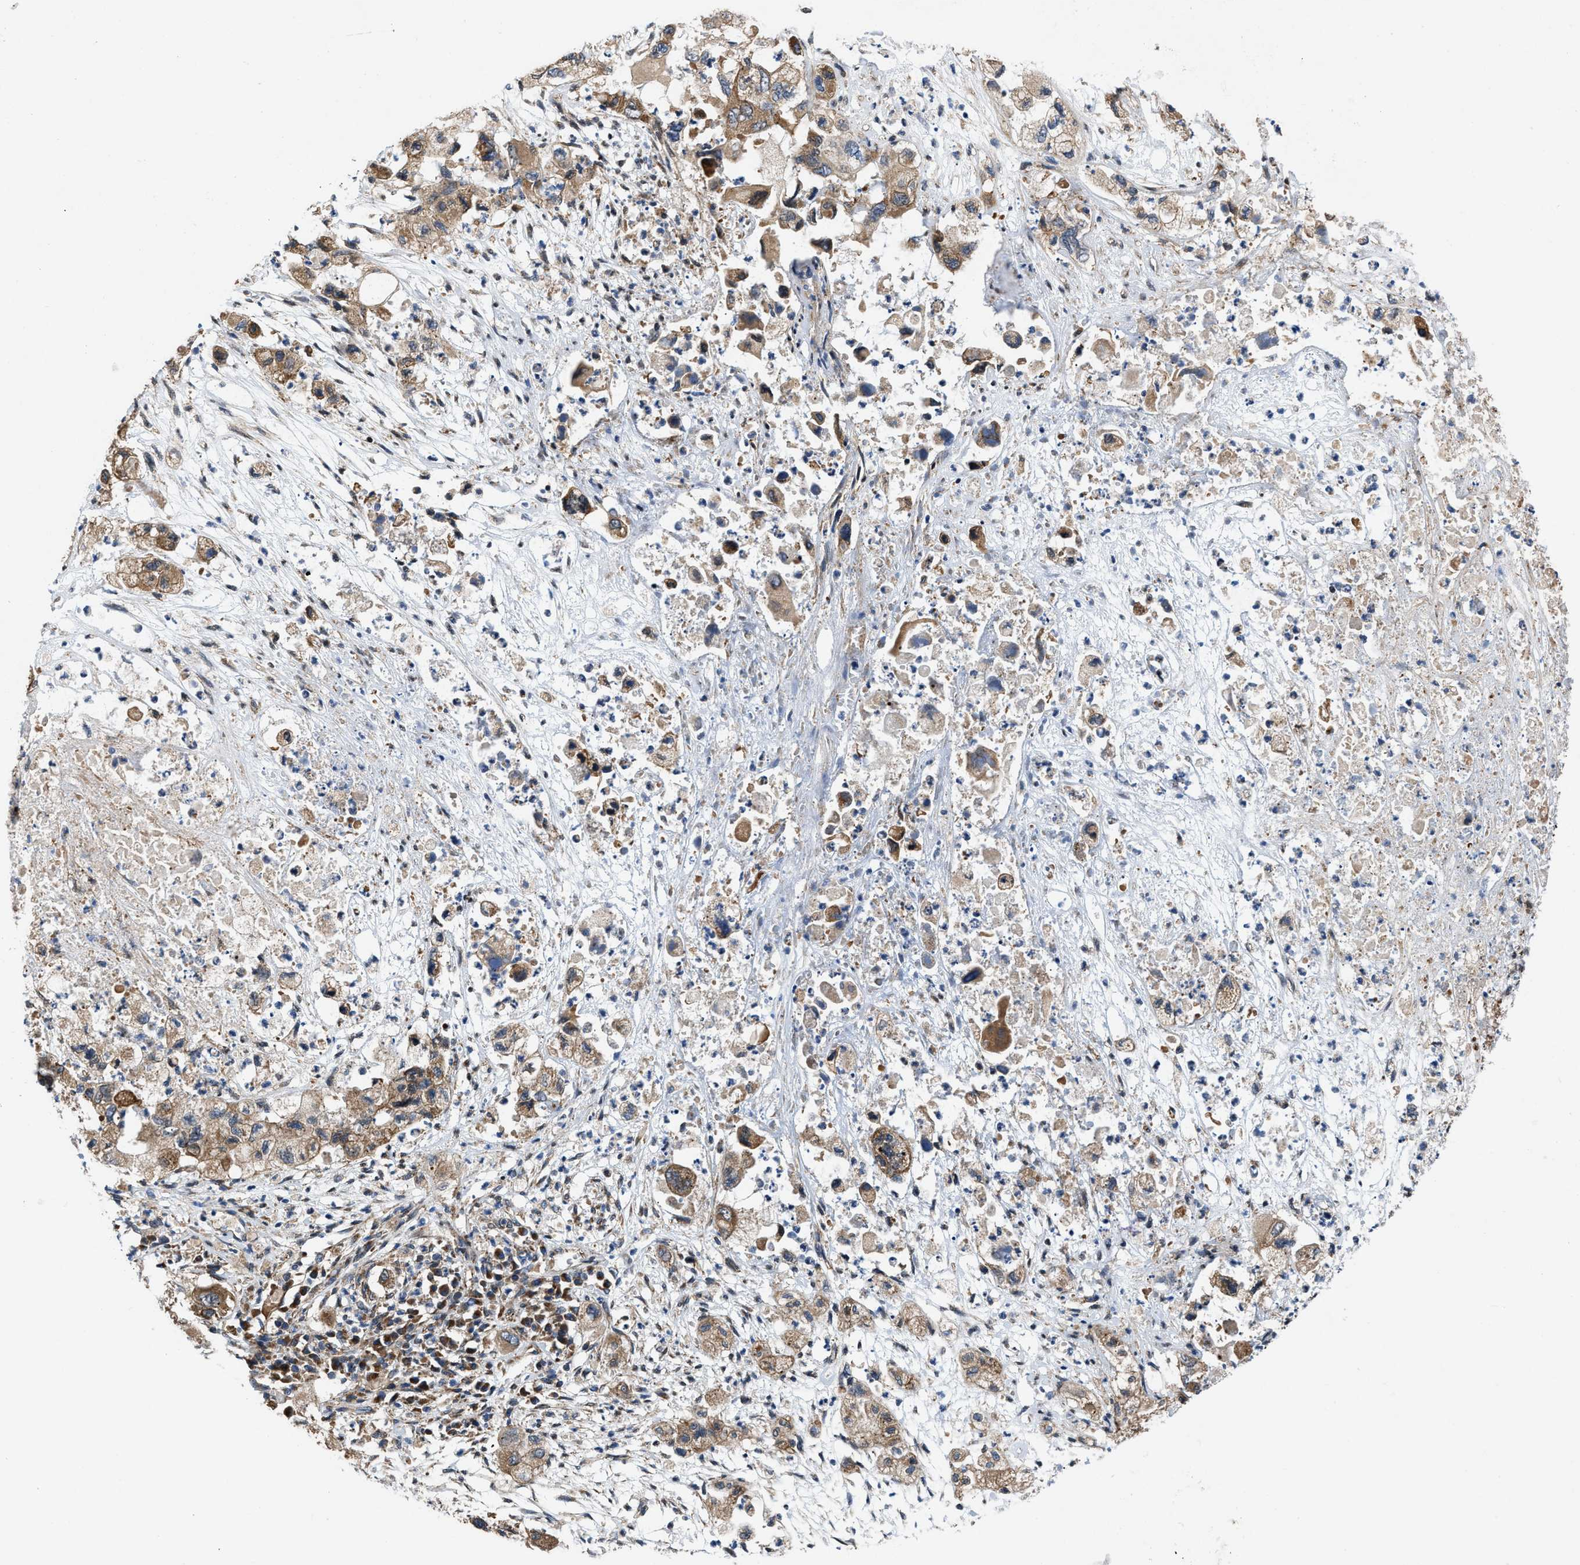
{"staining": {"intensity": "moderate", "quantity": ">75%", "location": "cytoplasmic/membranous"}, "tissue": "pancreatic cancer", "cell_type": "Tumor cells", "image_type": "cancer", "snomed": [{"axis": "morphology", "description": "Adenocarcinoma, NOS"}, {"axis": "topography", "description": "Pancreas"}], "caption": "The image demonstrates staining of adenocarcinoma (pancreatic), revealing moderate cytoplasmic/membranous protein expression (brown color) within tumor cells. (Stains: DAB in brown, nuclei in blue, Microscopy: brightfield microscopy at high magnification).", "gene": "CEP128", "patient": {"sex": "female", "age": 78}}